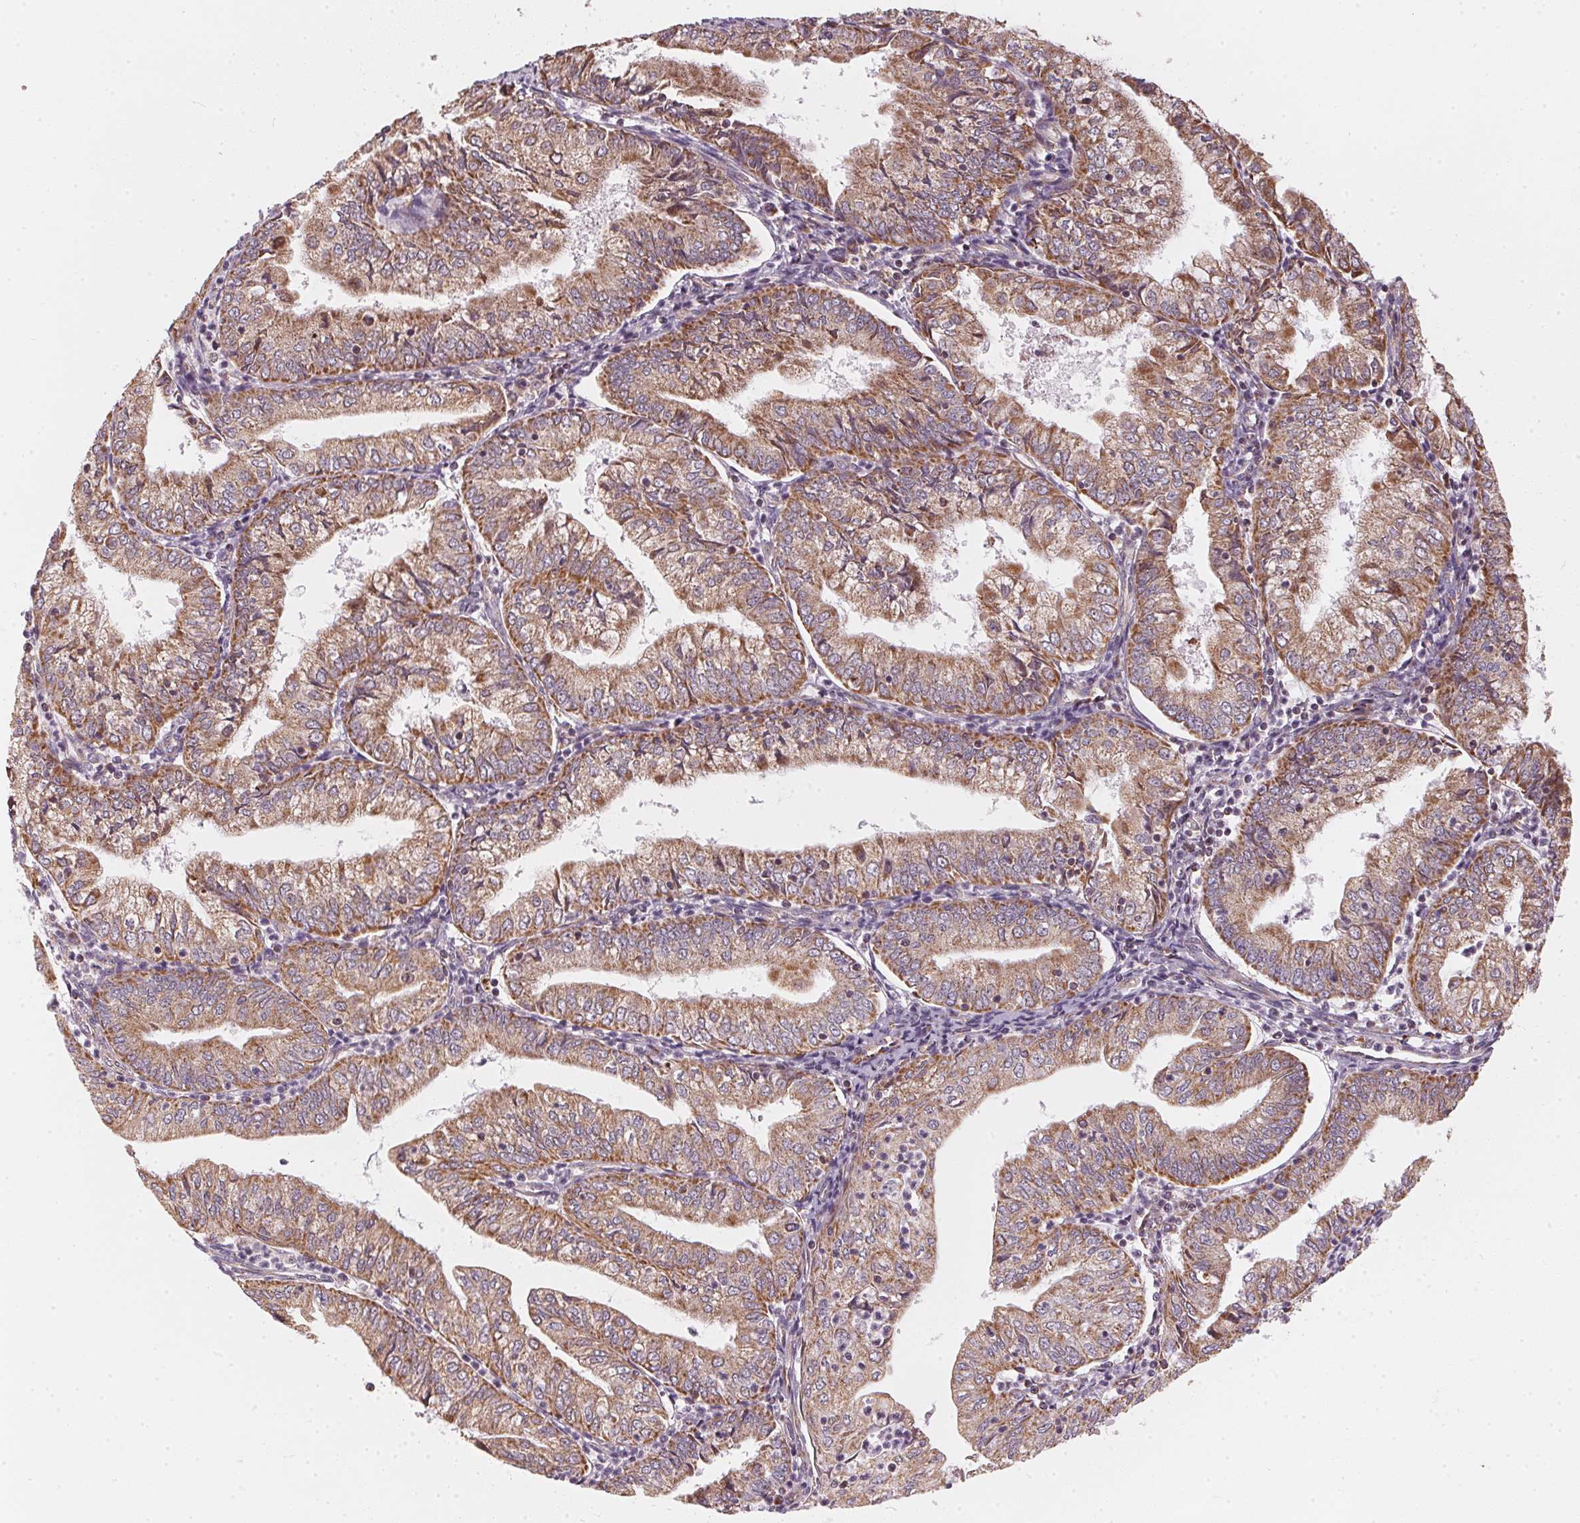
{"staining": {"intensity": "moderate", "quantity": ">75%", "location": "cytoplasmic/membranous"}, "tissue": "endometrial cancer", "cell_type": "Tumor cells", "image_type": "cancer", "snomed": [{"axis": "morphology", "description": "Adenocarcinoma, NOS"}, {"axis": "topography", "description": "Endometrium"}], "caption": "A photomicrograph of human endometrial adenocarcinoma stained for a protein exhibits moderate cytoplasmic/membranous brown staining in tumor cells.", "gene": "MATCAP1", "patient": {"sex": "female", "age": 55}}